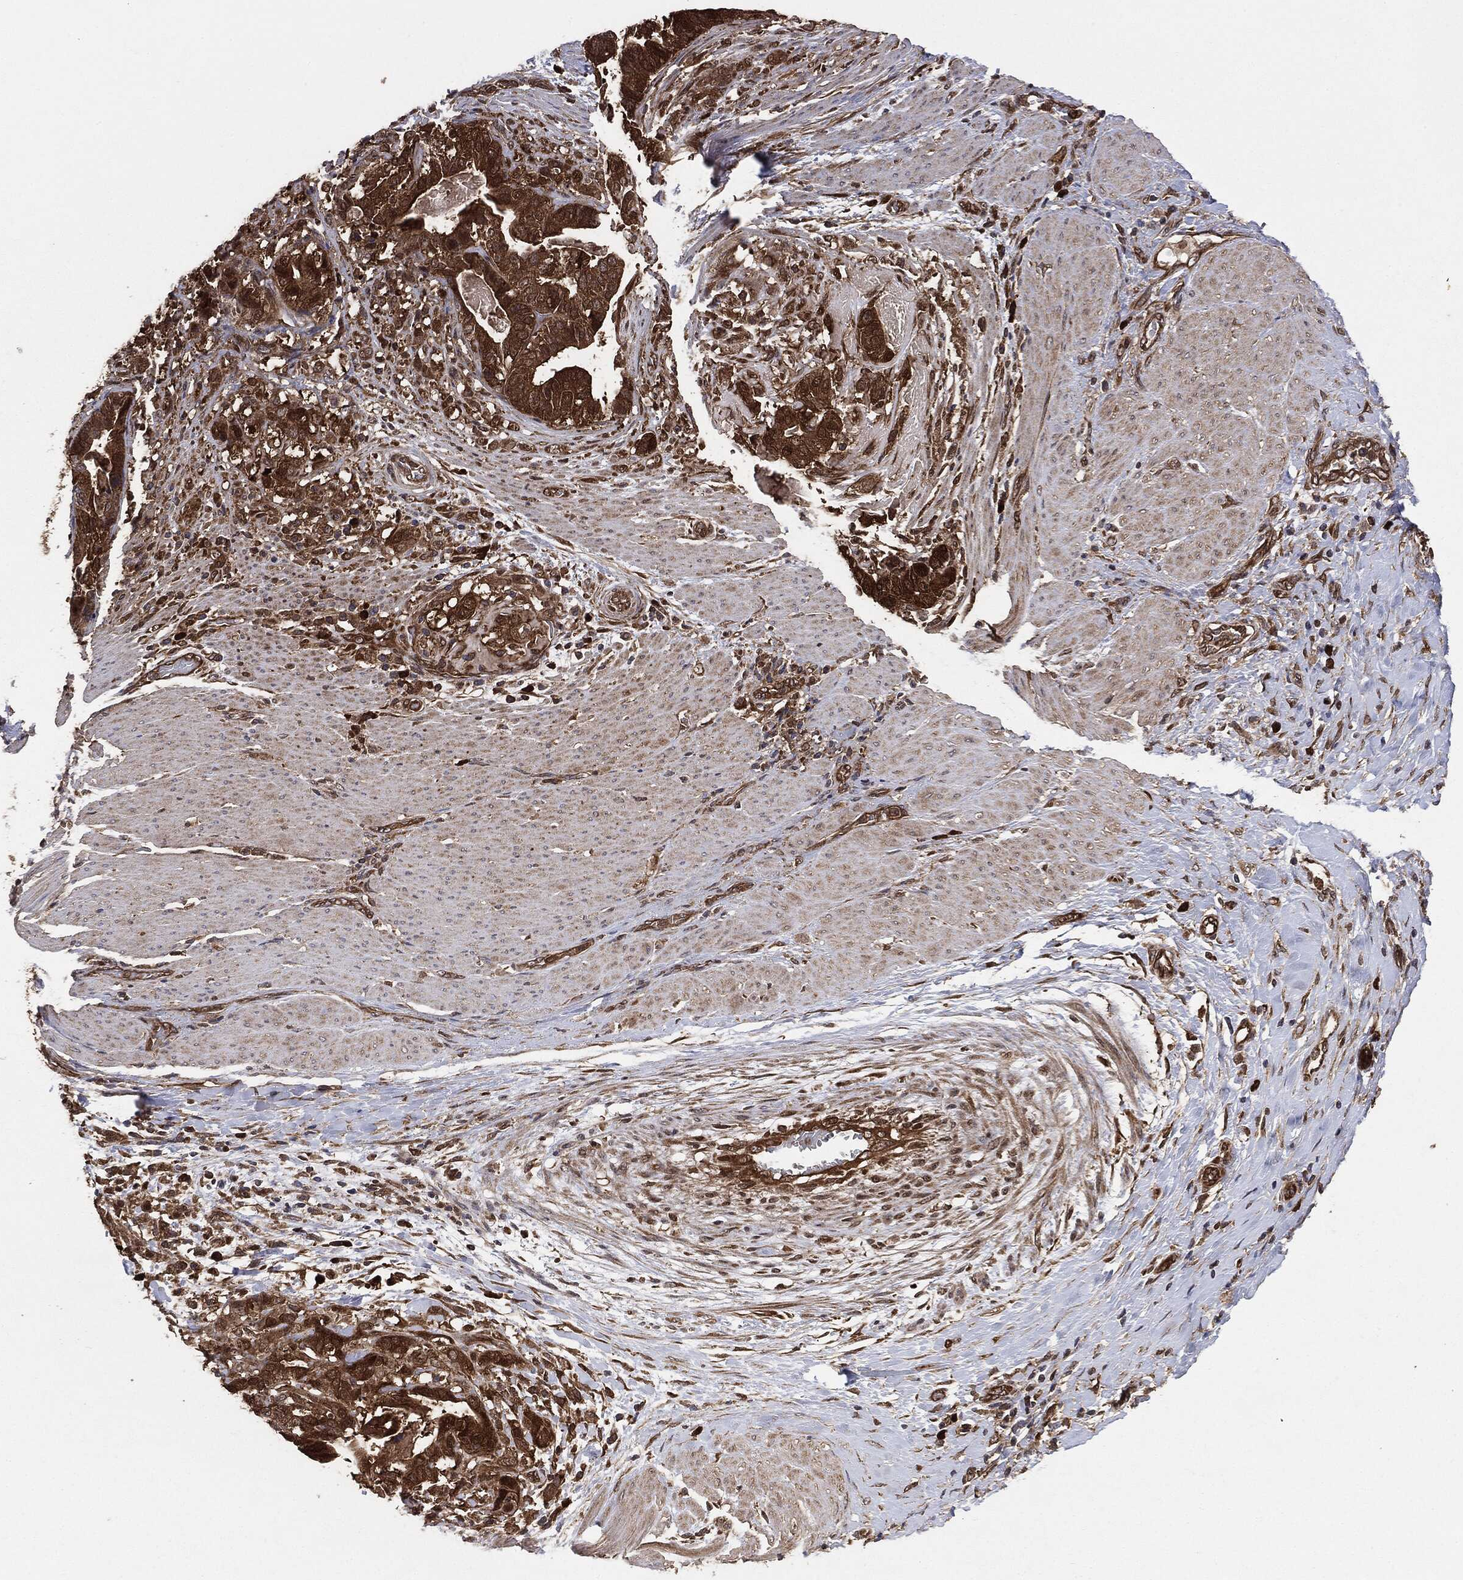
{"staining": {"intensity": "strong", "quantity": ">75%", "location": "cytoplasmic/membranous"}, "tissue": "stomach cancer", "cell_type": "Tumor cells", "image_type": "cancer", "snomed": [{"axis": "morphology", "description": "Adenocarcinoma, NOS"}, {"axis": "topography", "description": "Stomach"}], "caption": "Protein analysis of adenocarcinoma (stomach) tissue reveals strong cytoplasmic/membranous expression in approximately >75% of tumor cells. (IHC, brightfield microscopy, high magnification).", "gene": "NME1", "patient": {"sex": "male", "age": 48}}